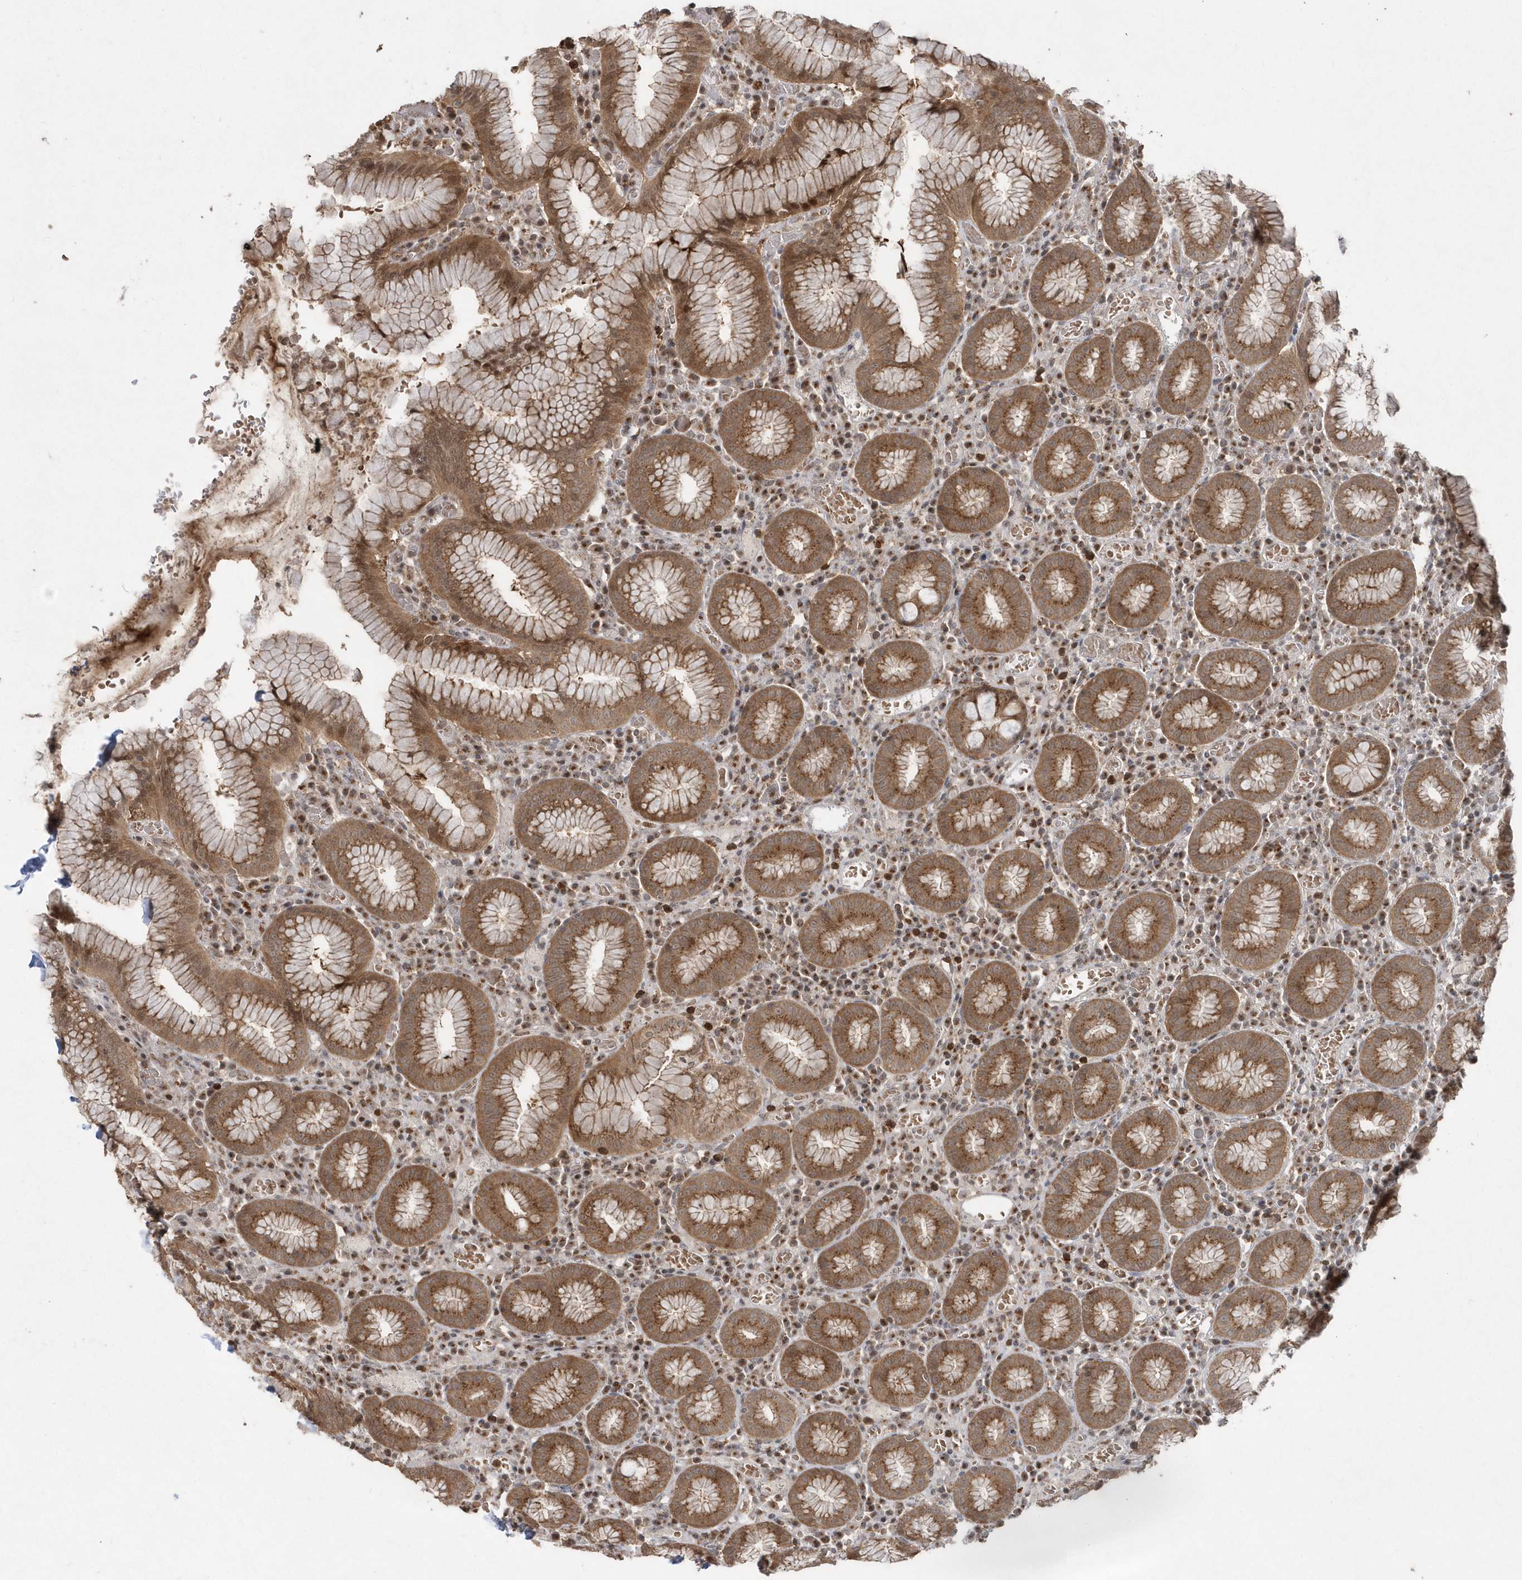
{"staining": {"intensity": "moderate", "quantity": ">75%", "location": "cytoplasmic/membranous"}, "tissue": "stomach", "cell_type": "Glandular cells", "image_type": "normal", "snomed": [{"axis": "morphology", "description": "Normal tissue, NOS"}, {"axis": "topography", "description": "Stomach"}], "caption": "Glandular cells show medium levels of moderate cytoplasmic/membranous positivity in approximately >75% of cells in normal human stomach.", "gene": "GEMIN6", "patient": {"sex": "male", "age": 55}}